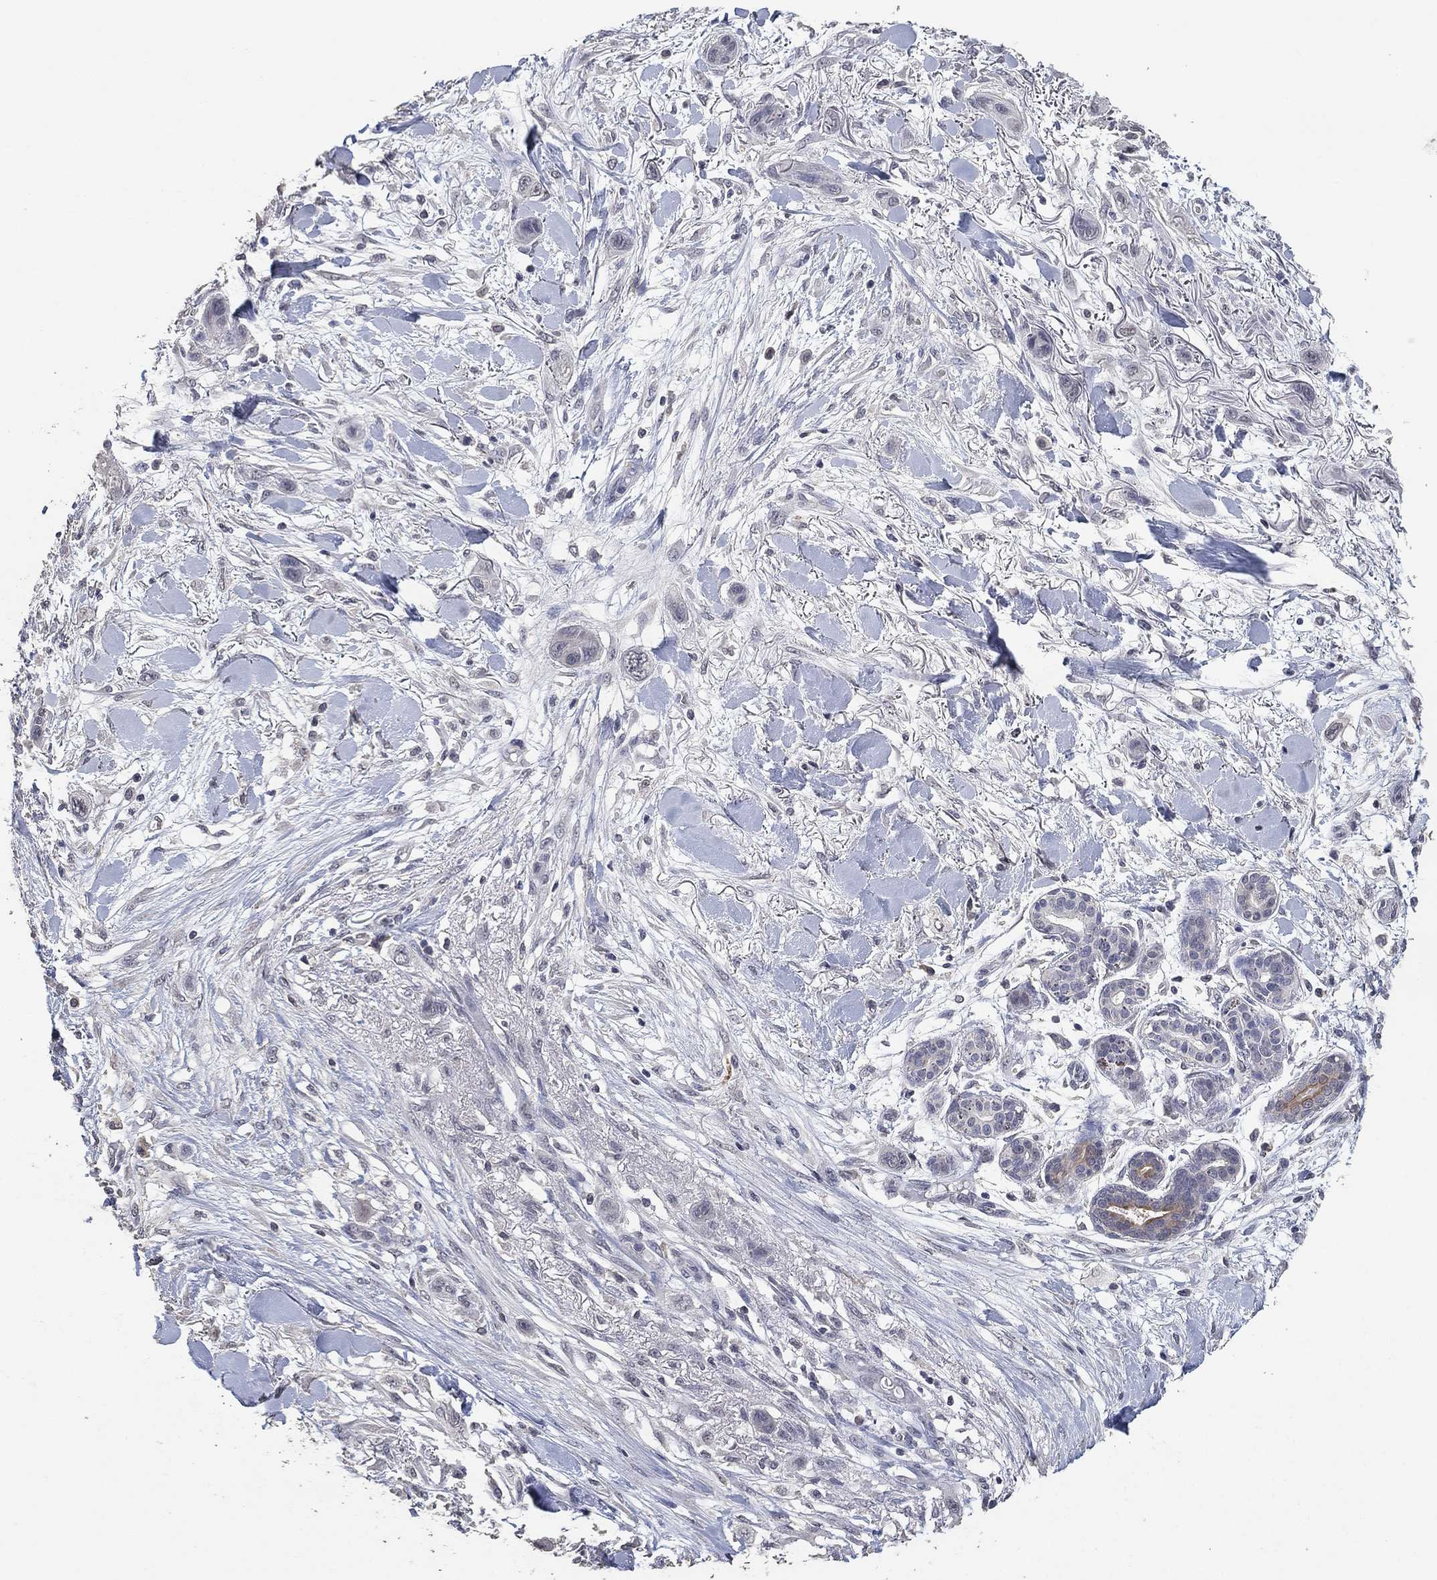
{"staining": {"intensity": "negative", "quantity": "none", "location": "none"}, "tissue": "skin cancer", "cell_type": "Tumor cells", "image_type": "cancer", "snomed": [{"axis": "morphology", "description": "Squamous cell carcinoma, NOS"}, {"axis": "topography", "description": "Skin"}], "caption": "There is no significant expression in tumor cells of skin squamous cell carcinoma.", "gene": "DSG1", "patient": {"sex": "male", "age": 79}}